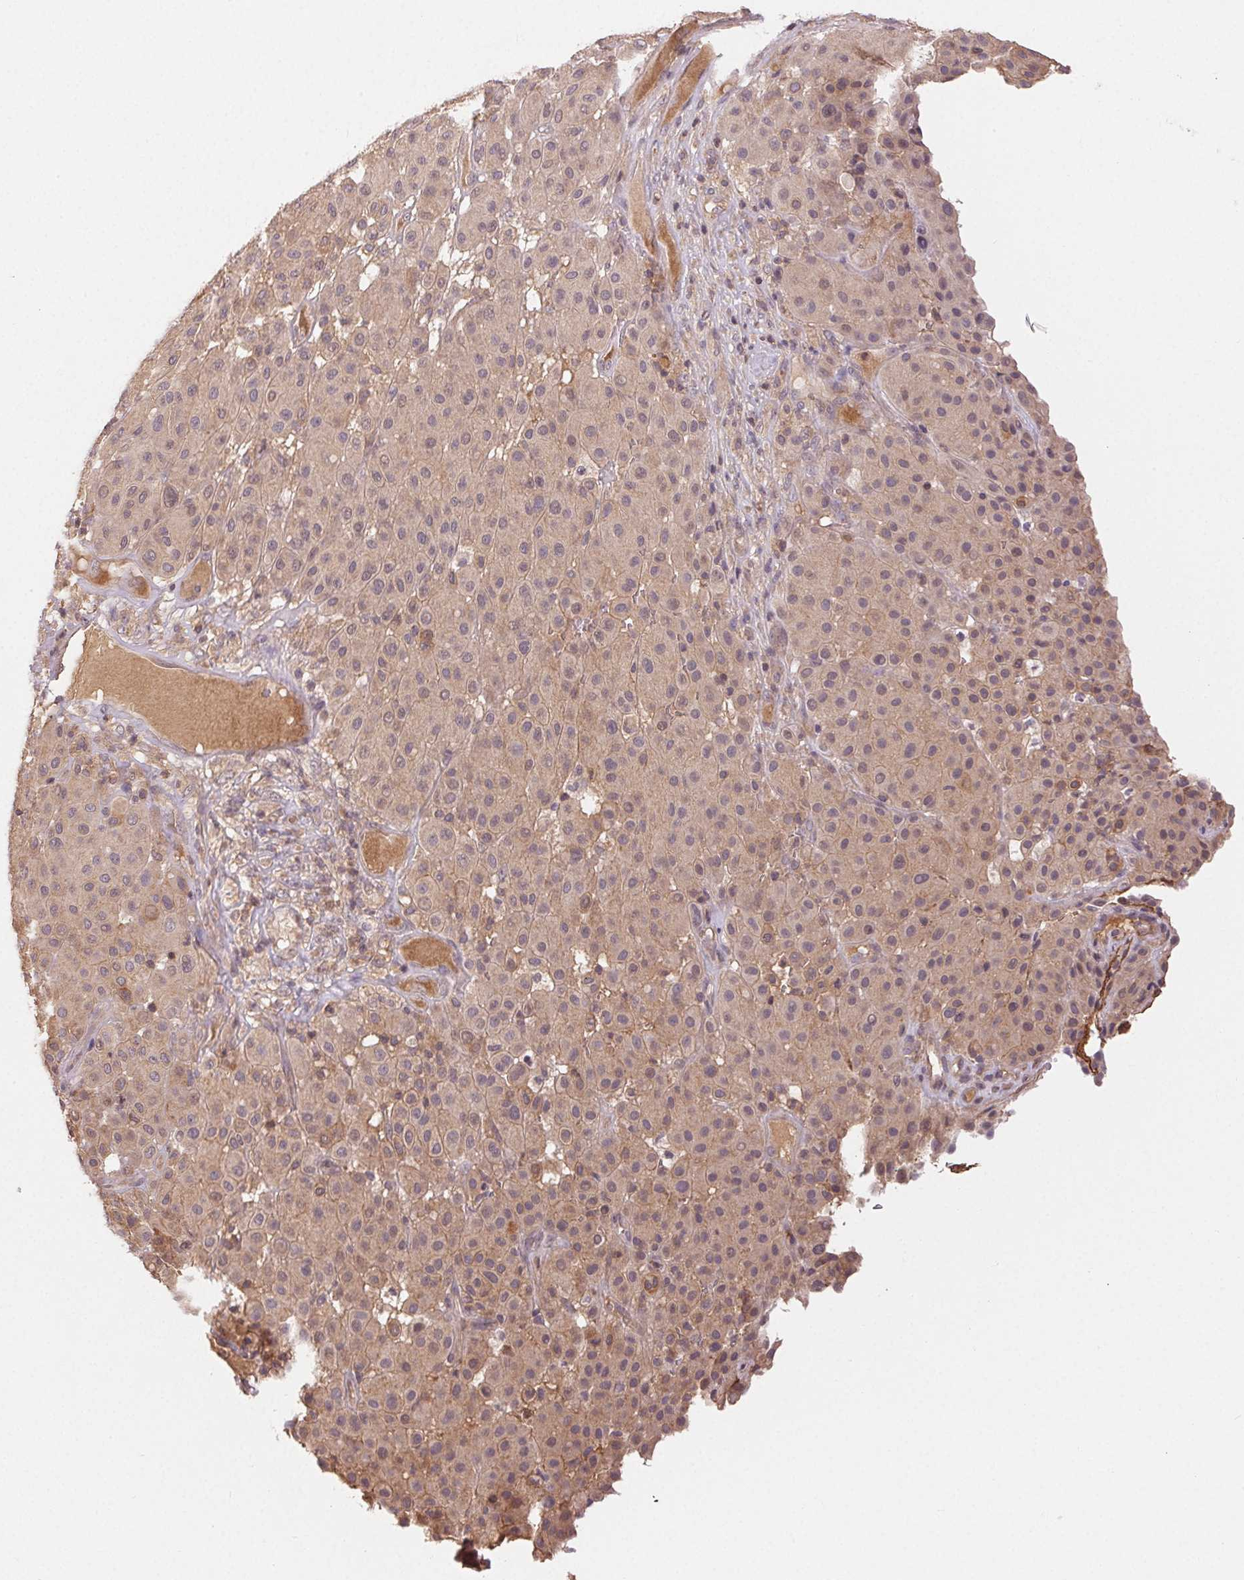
{"staining": {"intensity": "weak", "quantity": "25%-75%", "location": "cytoplasmic/membranous"}, "tissue": "melanoma", "cell_type": "Tumor cells", "image_type": "cancer", "snomed": [{"axis": "morphology", "description": "Malignant melanoma, Metastatic site"}, {"axis": "topography", "description": "Smooth muscle"}], "caption": "DAB immunohistochemical staining of melanoma shows weak cytoplasmic/membranous protein positivity in approximately 25%-75% of tumor cells. Using DAB (brown) and hematoxylin (blue) stains, captured at high magnification using brightfield microscopy.", "gene": "MAPKAPK2", "patient": {"sex": "male", "age": 41}}